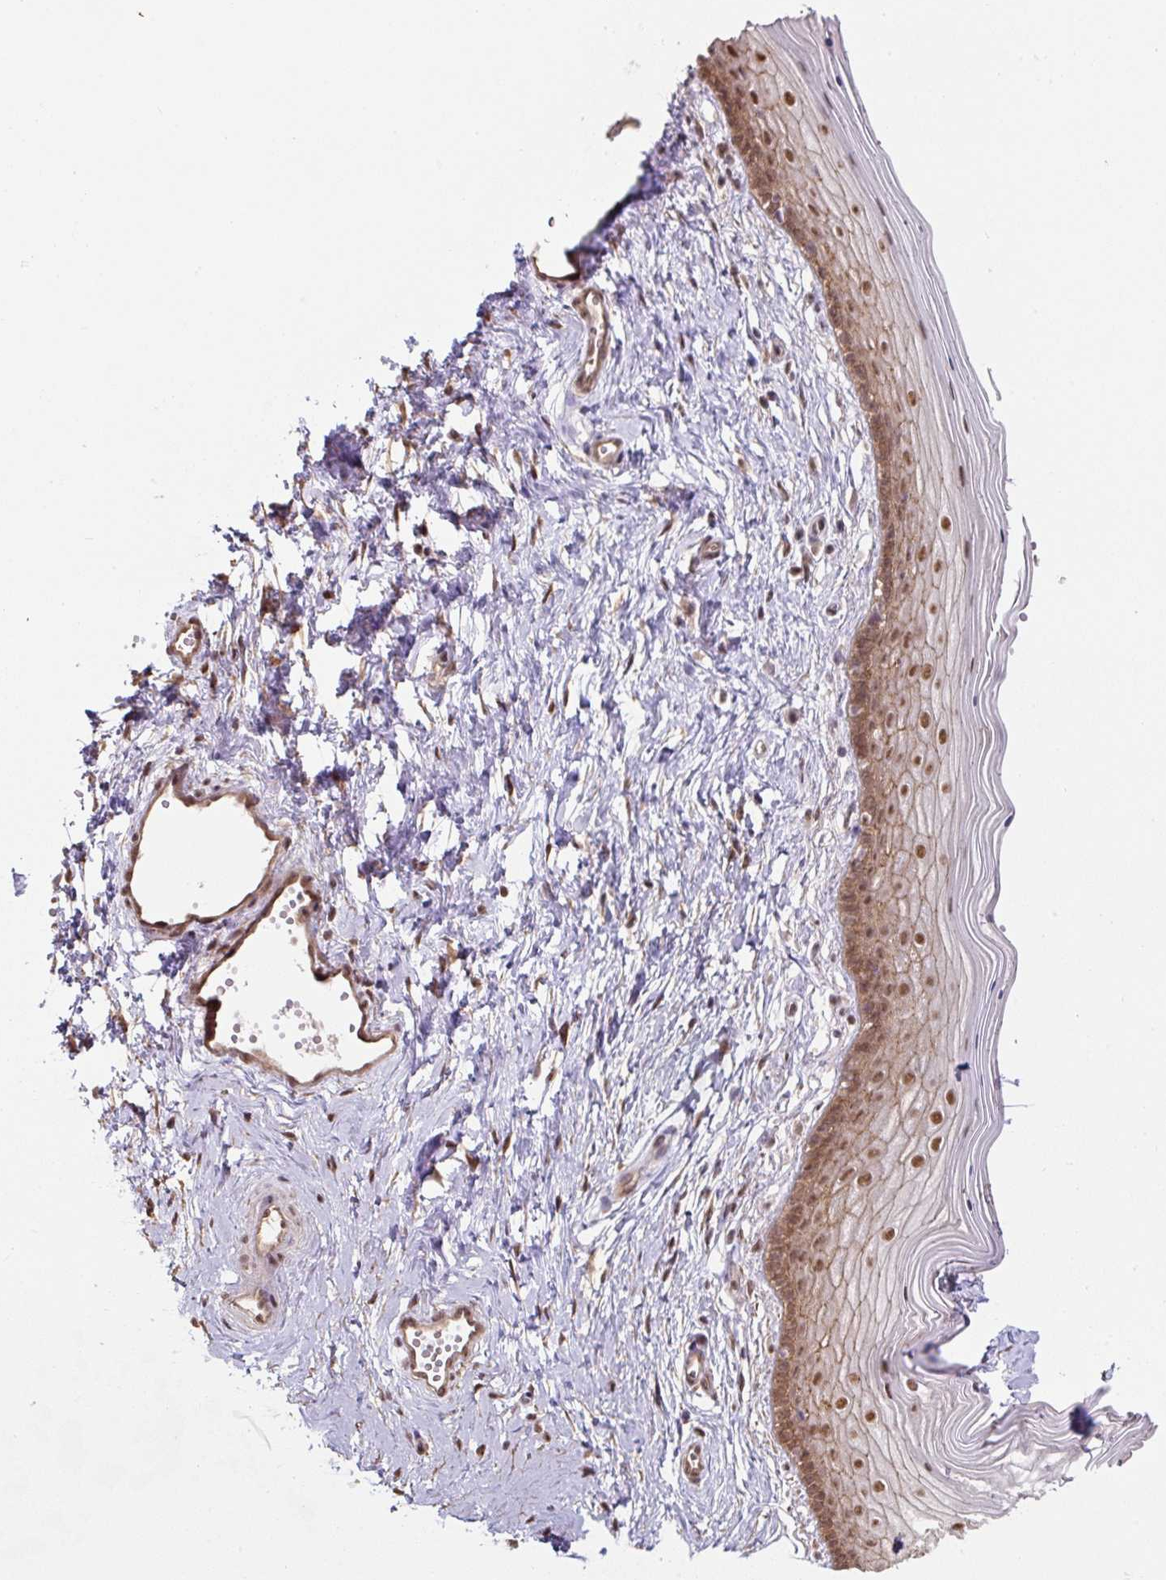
{"staining": {"intensity": "moderate", "quantity": ">75%", "location": "cytoplasmic/membranous,nuclear"}, "tissue": "vagina", "cell_type": "Squamous epithelial cells", "image_type": "normal", "snomed": [{"axis": "morphology", "description": "Normal tissue, NOS"}, {"axis": "topography", "description": "Vagina"}], "caption": "Immunohistochemical staining of benign vagina reveals medium levels of moderate cytoplasmic/membranous,nuclear expression in approximately >75% of squamous epithelial cells. The staining was performed using DAB (3,3'-diaminobenzidine), with brown indicating positive protein expression. Nuclei are stained blue with hematoxylin.", "gene": "ST13", "patient": {"sex": "female", "age": 38}}